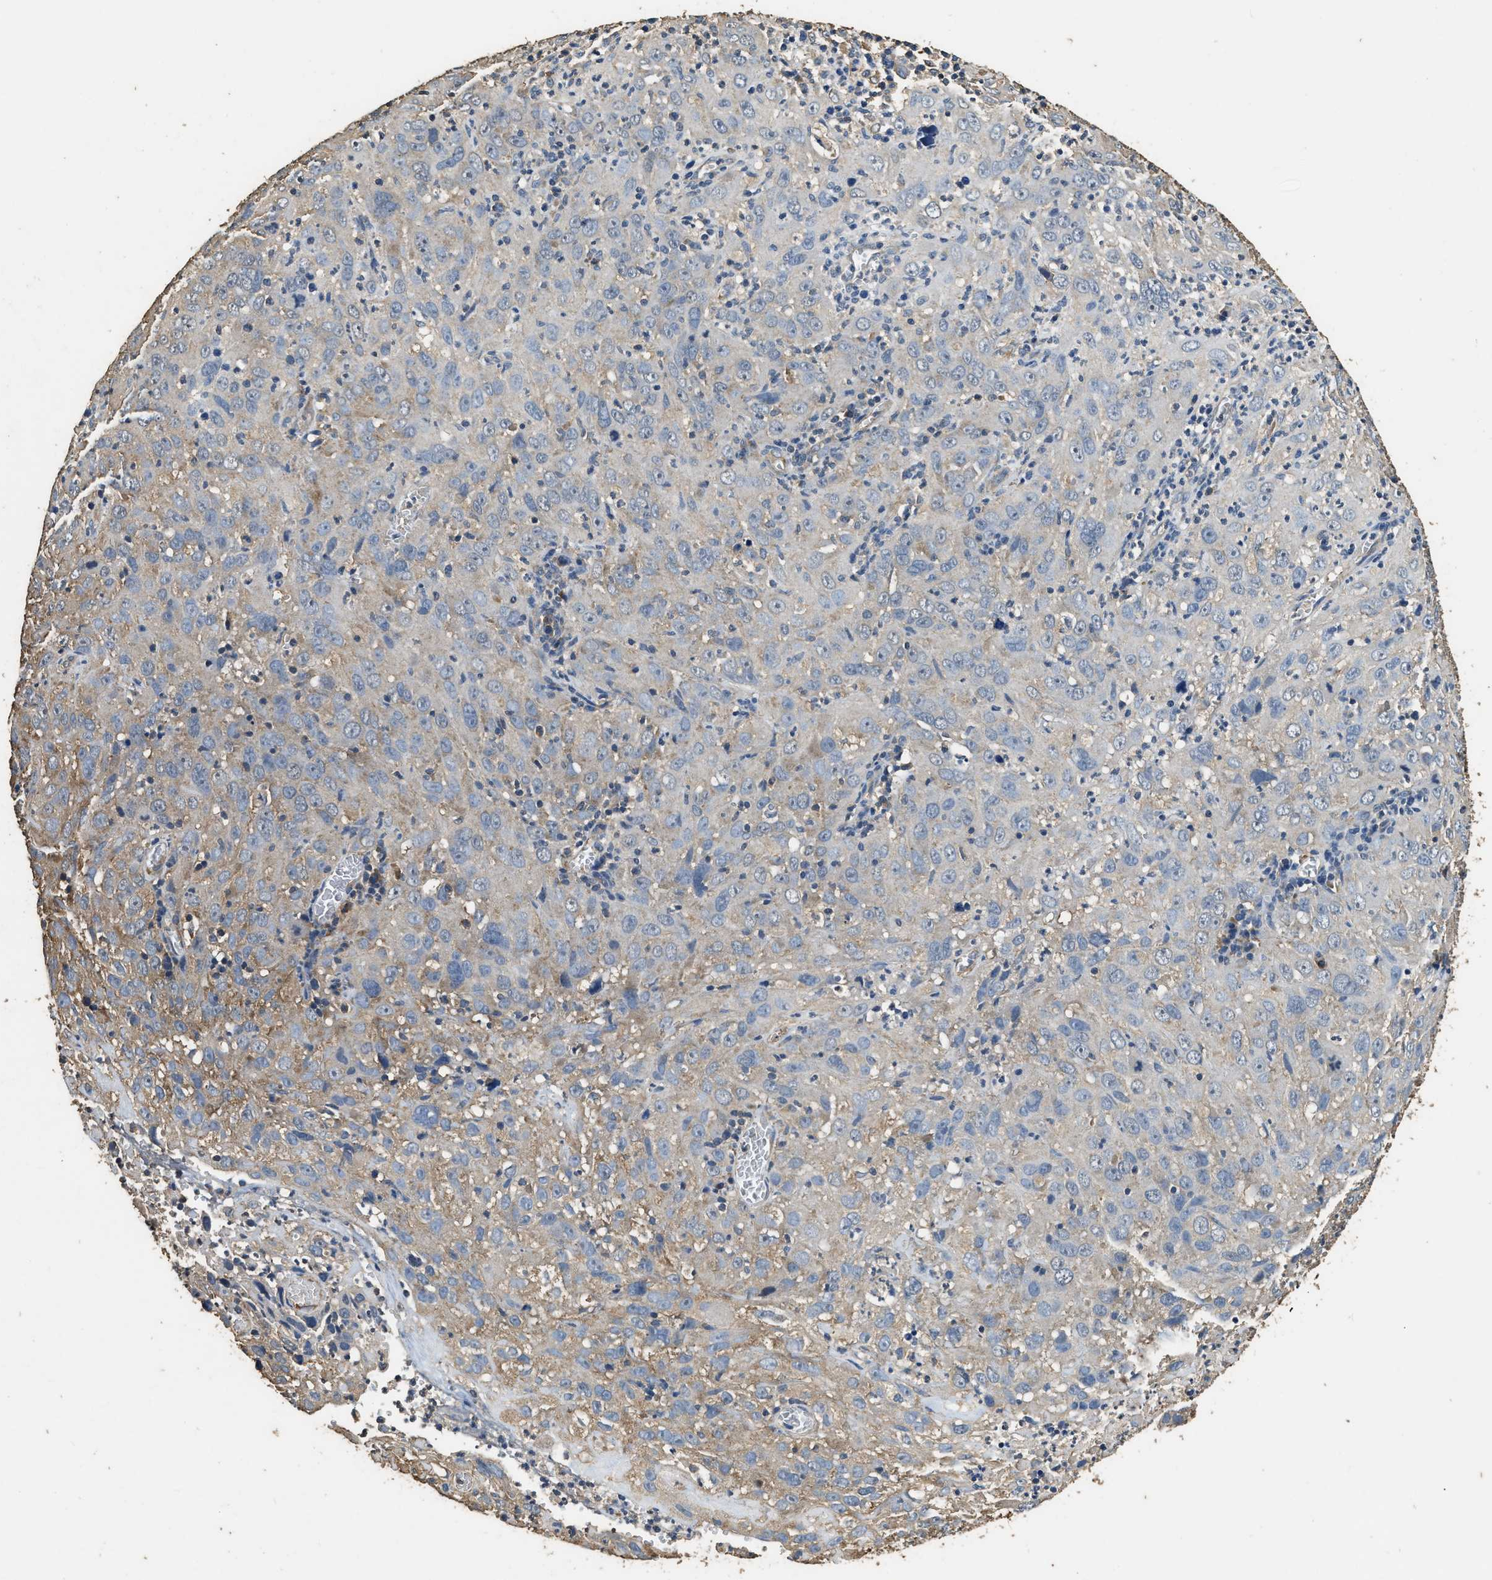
{"staining": {"intensity": "weak", "quantity": "25%-75%", "location": "cytoplasmic/membranous"}, "tissue": "cervical cancer", "cell_type": "Tumor cells", "image_type": "cancer", "snomed": [{"axis": "morphology", "description": "Squamous cell carcinoma, NOS"}, {"axis": "topography", "description": "Cervix"}], "caption": "A micrograph of cervical cancer (squamous cell carcinoma) stained for a protein reveals weak cytoplasmic/membranous brown staining in tumor cells. The protein of interest is shown in brown color, while the nuclei are stained blue.", "gene": "MIB1", "patient": {"sex": "female", "age": 32}}